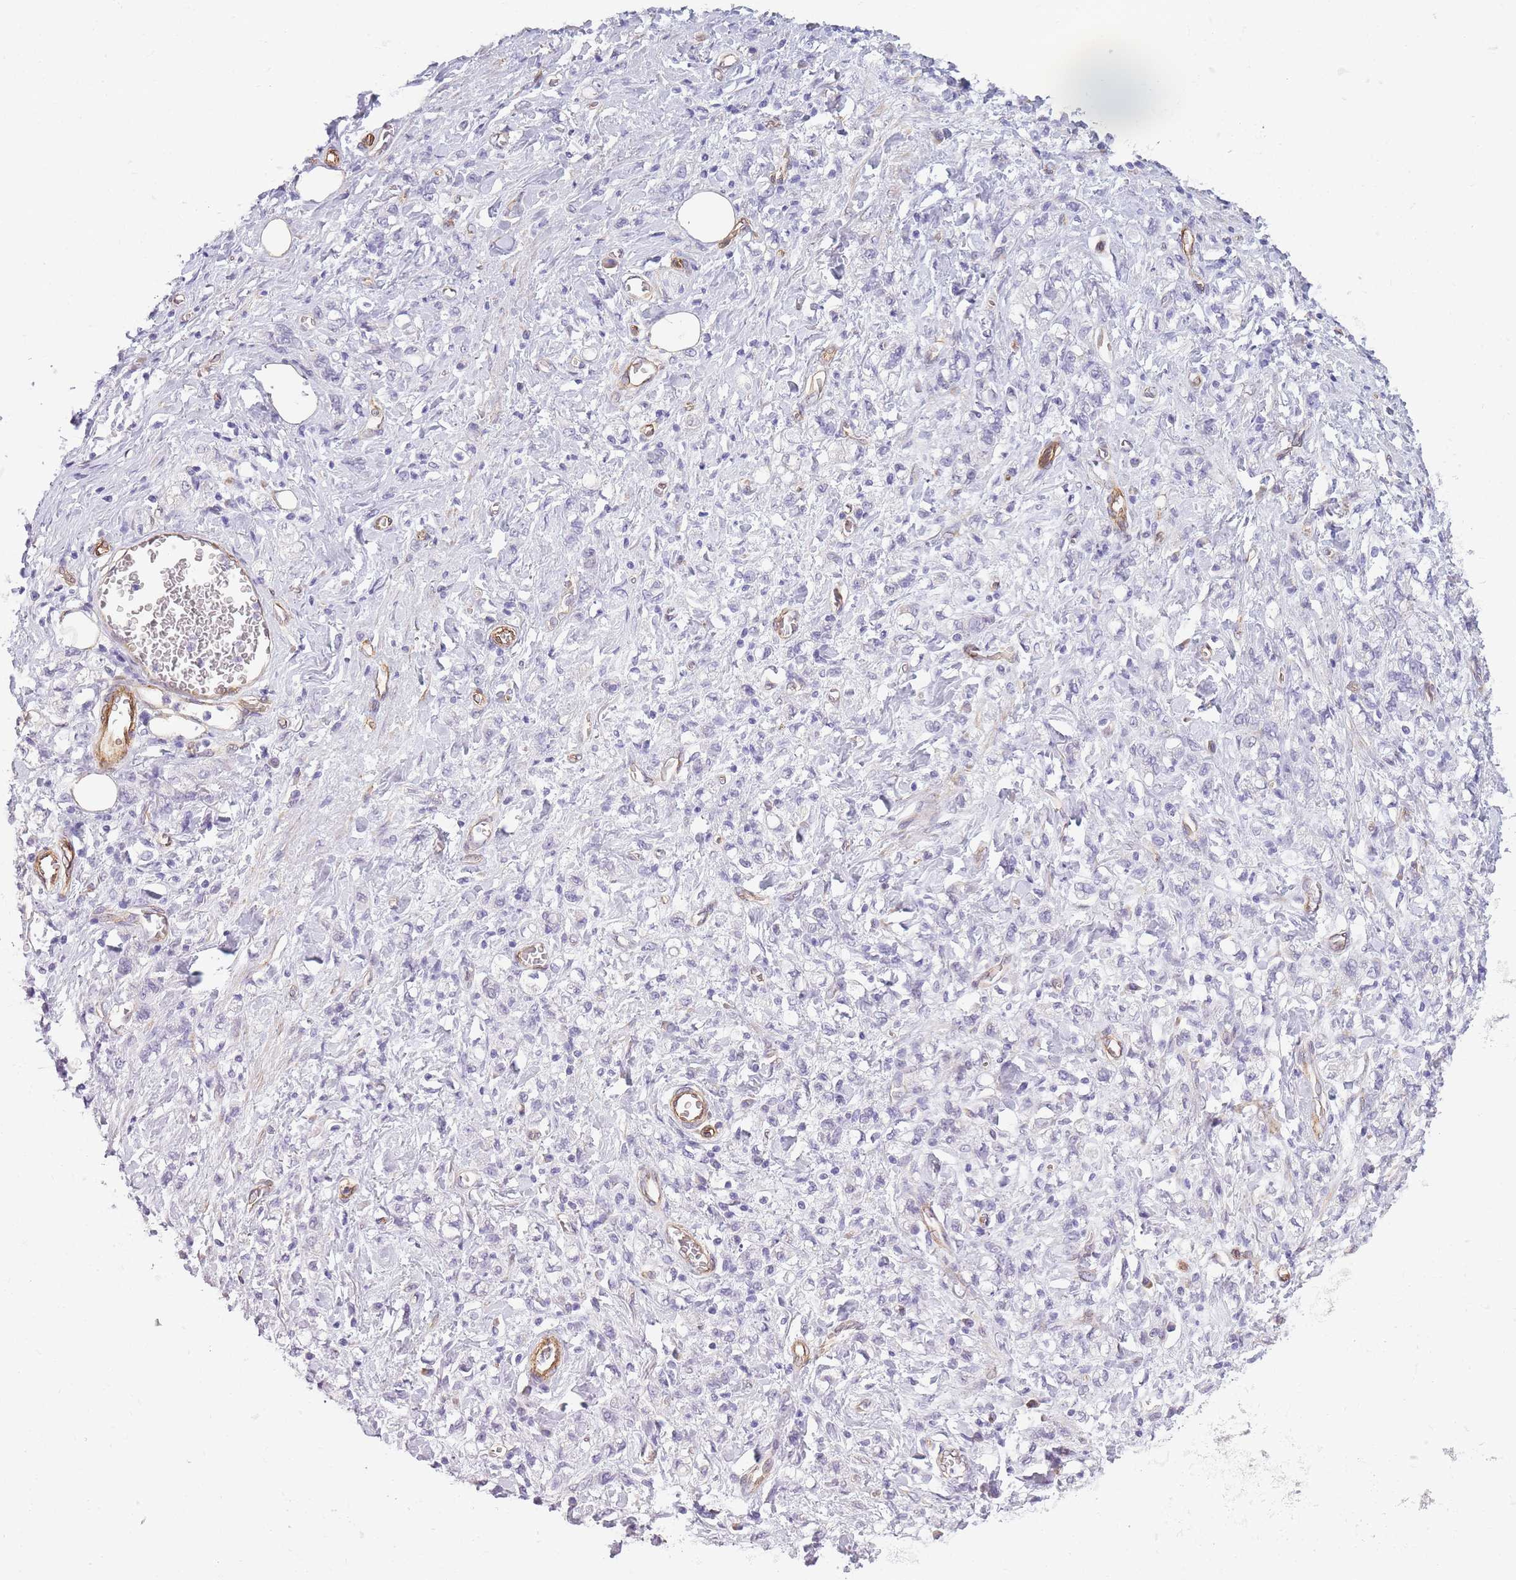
{"staining": {"intensity": "negative", "quantity": "none", "location": "none"}, "tissue": "stomach cancer", "cell_type": "Tumor cells", "image_type": "cancer", "snomed": [{"axis": "morphology", "description": "Adenocarcinoma, NOS"}, {"axis": "topography", "description": "Stomach"}], "caption": "Human stomach cancer stained for a protein using immunohistochemistry reveals no expression in tumor cells.", "gene": "OR6B3", "patient": {"sex": "male", "age": 77}}